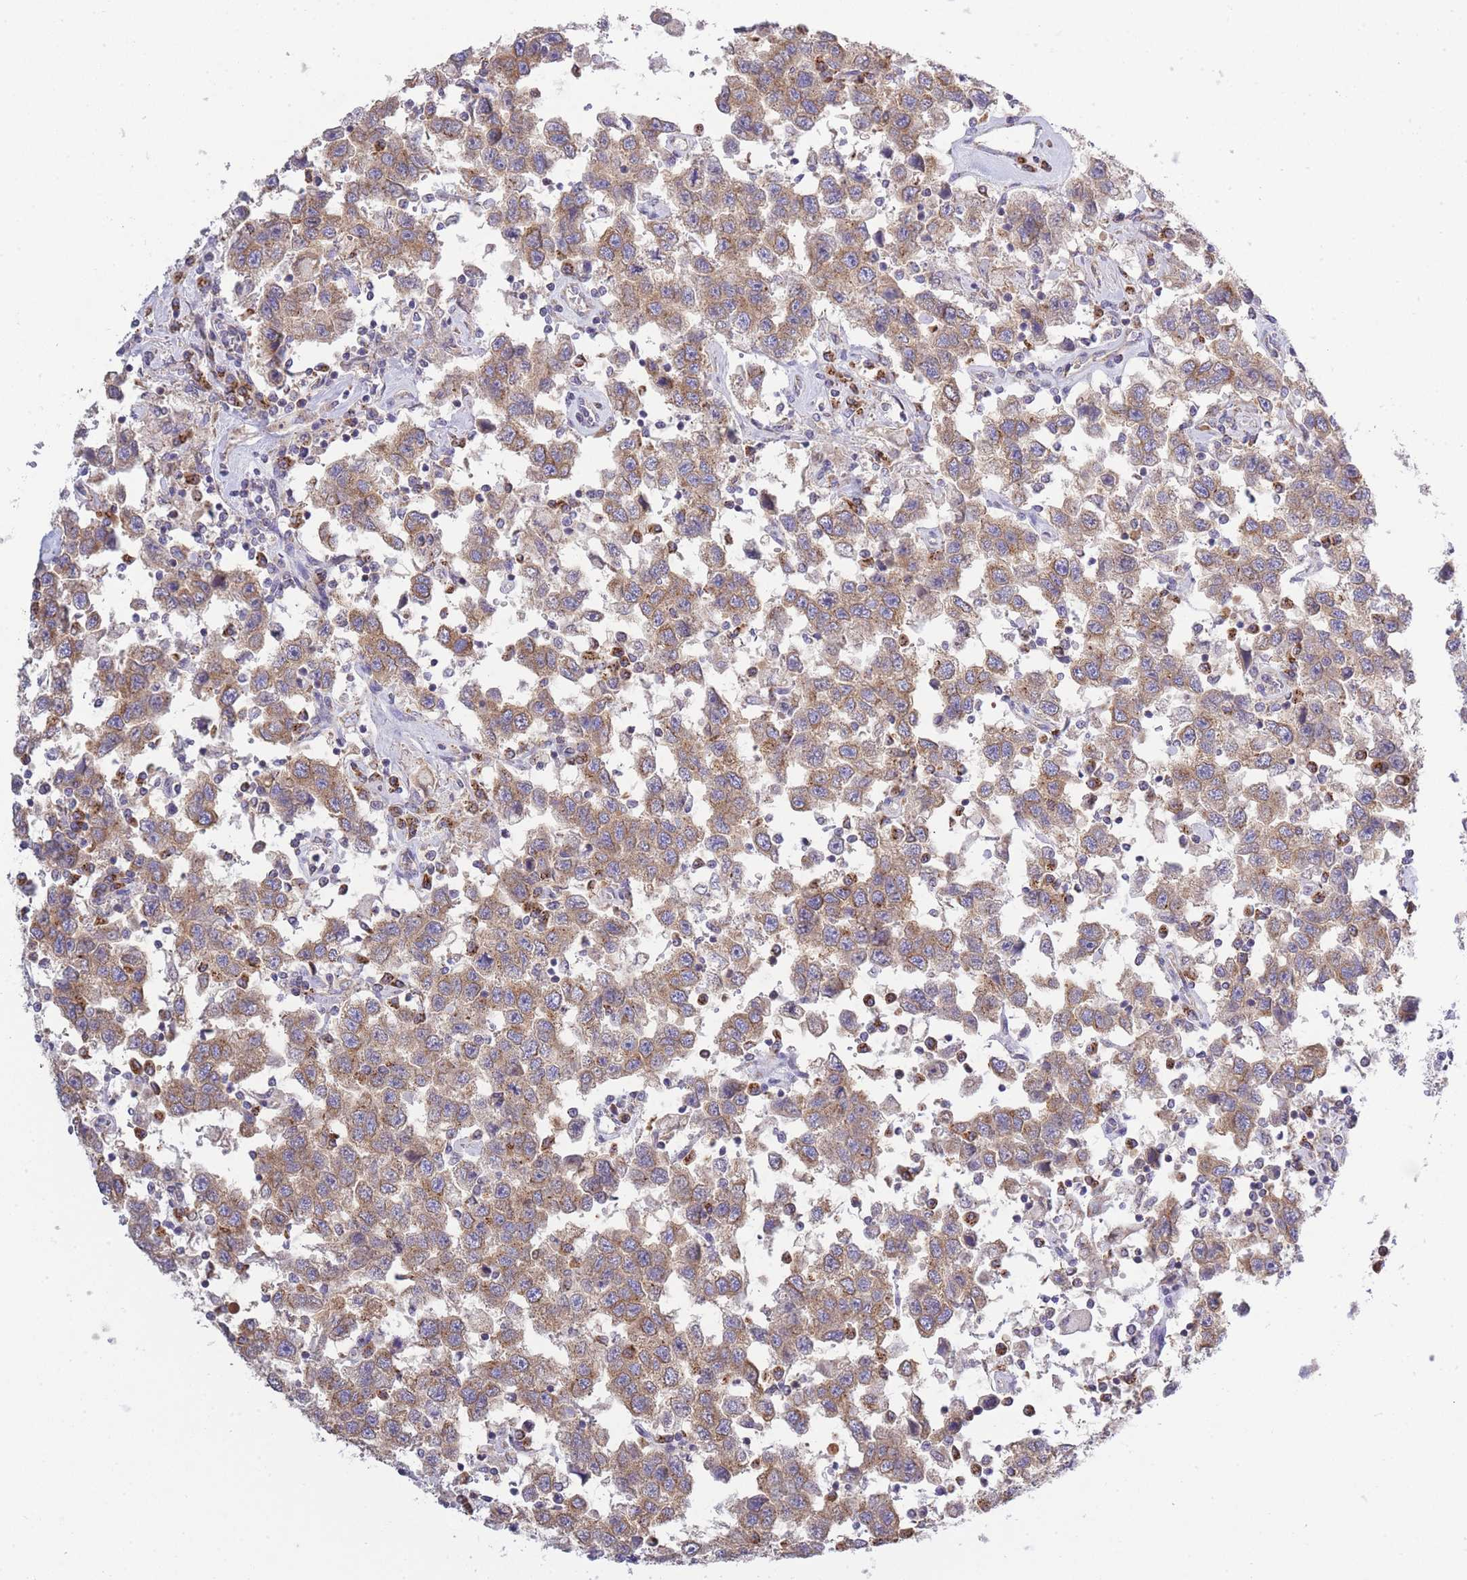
{"staining": {"intensity": "moderate", "quantity": ">75%", "location": "cytoplasmic/membranous"}, "tissue": "testis cancer", "cell_type": "Tumor cells", "image_type": "cancer", "snomed": [{"axis": "morphology", "description": "Seminoma, NOS"}, {"axis": "topography", "description": "Testis"}], "caption": "An image showing moderate cytoplasmic/membranous staining in about >75% of tumor cells in testis seminoma, as visualized by brown immunohistochemical staining.", "gene": "COPG2", "patient": {"sex": "male", "age": 41}}